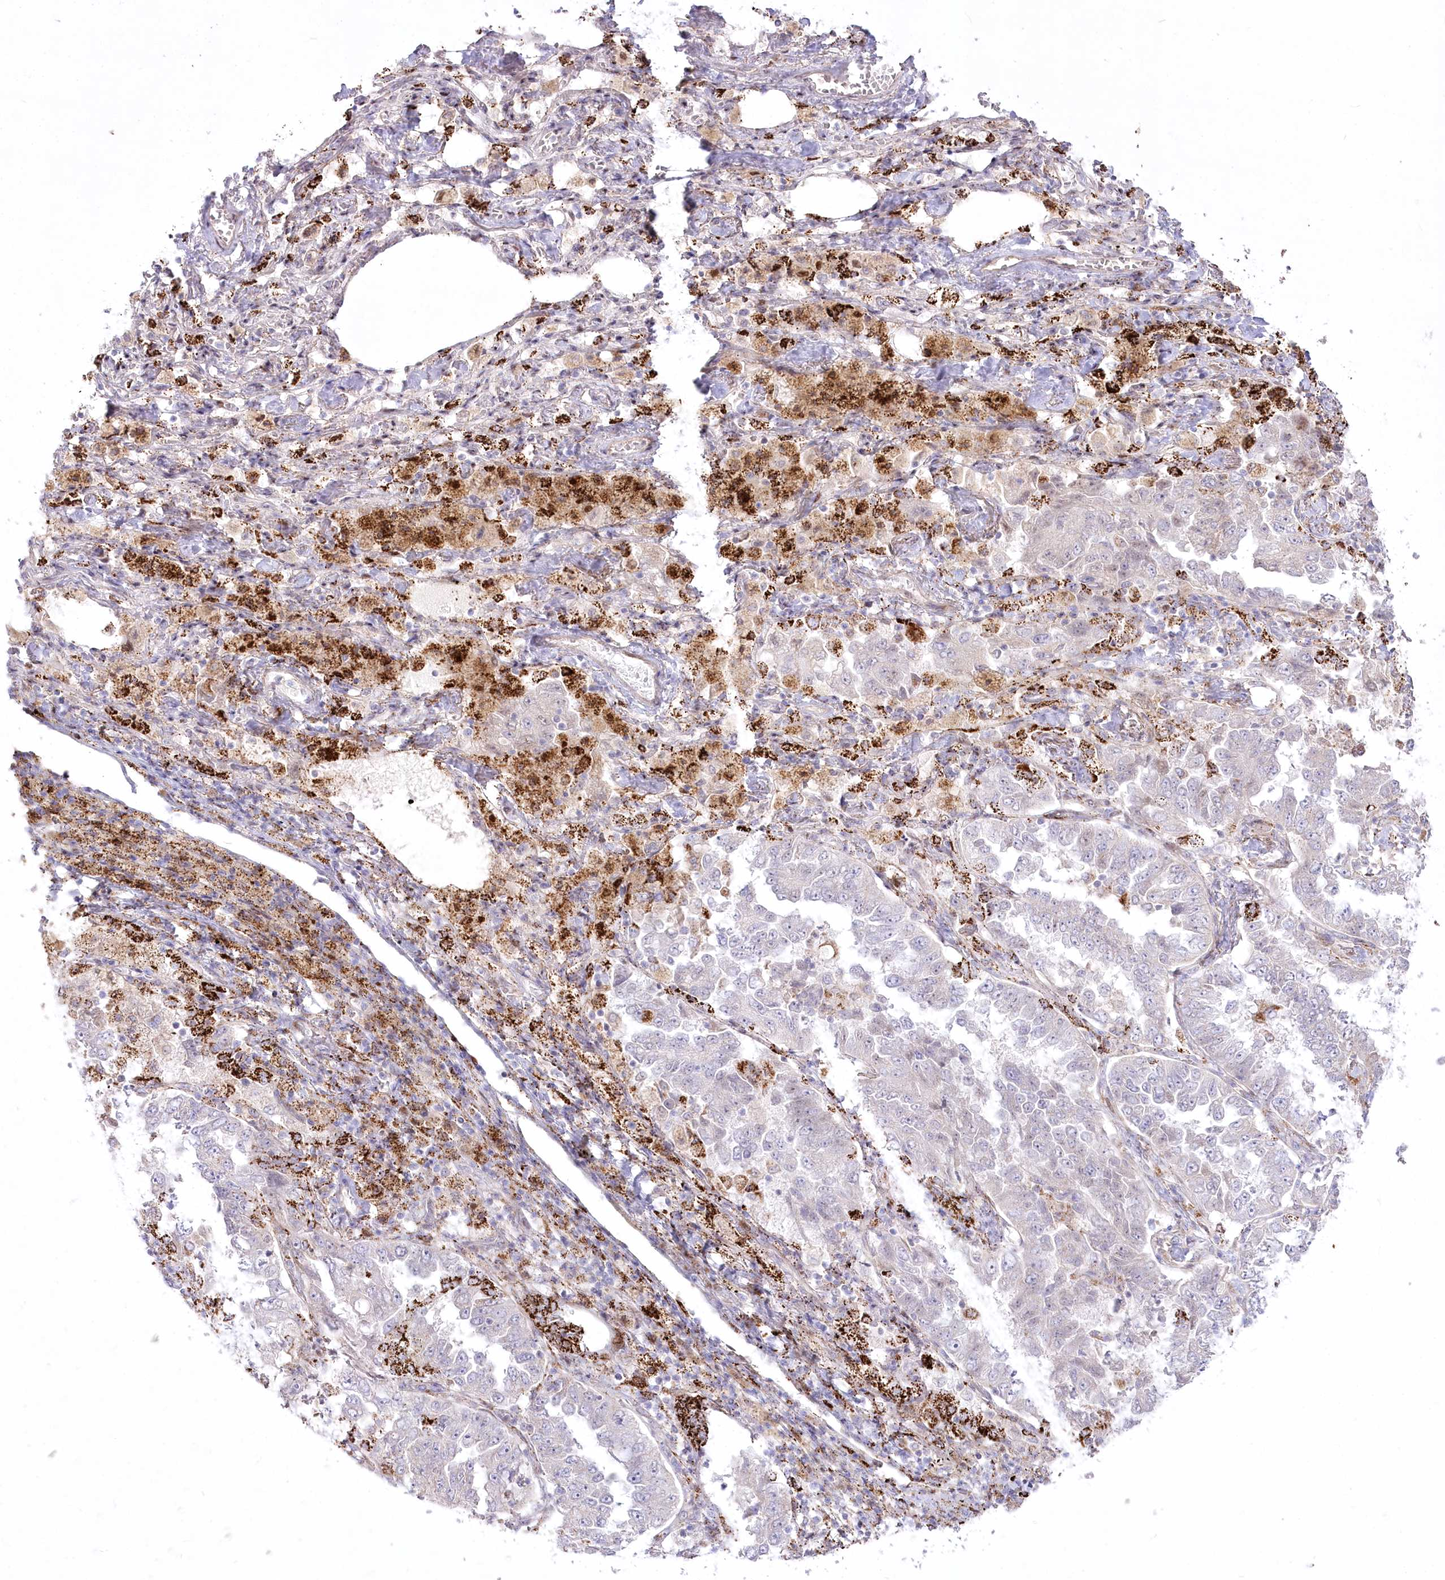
{"staining": {"intensity": "negative", "quantity": "none", "location": "none"}, "tissue": "lung cancer", "cell_type": "Tumor cells", "image_type": "cancer", "snomed": [{"axis": "morphology", "description": "Adenocarcinoma, NOS"}, {"axis": "topography", "description": "Lung"}], "caption": "This is a photomicrograph of immunohistochemistry staining of lung adenocarcinoma, which shows no positivity in tumor cells.", "gene": "CEP164", "patient": {"sex": "female", "age": 51}}